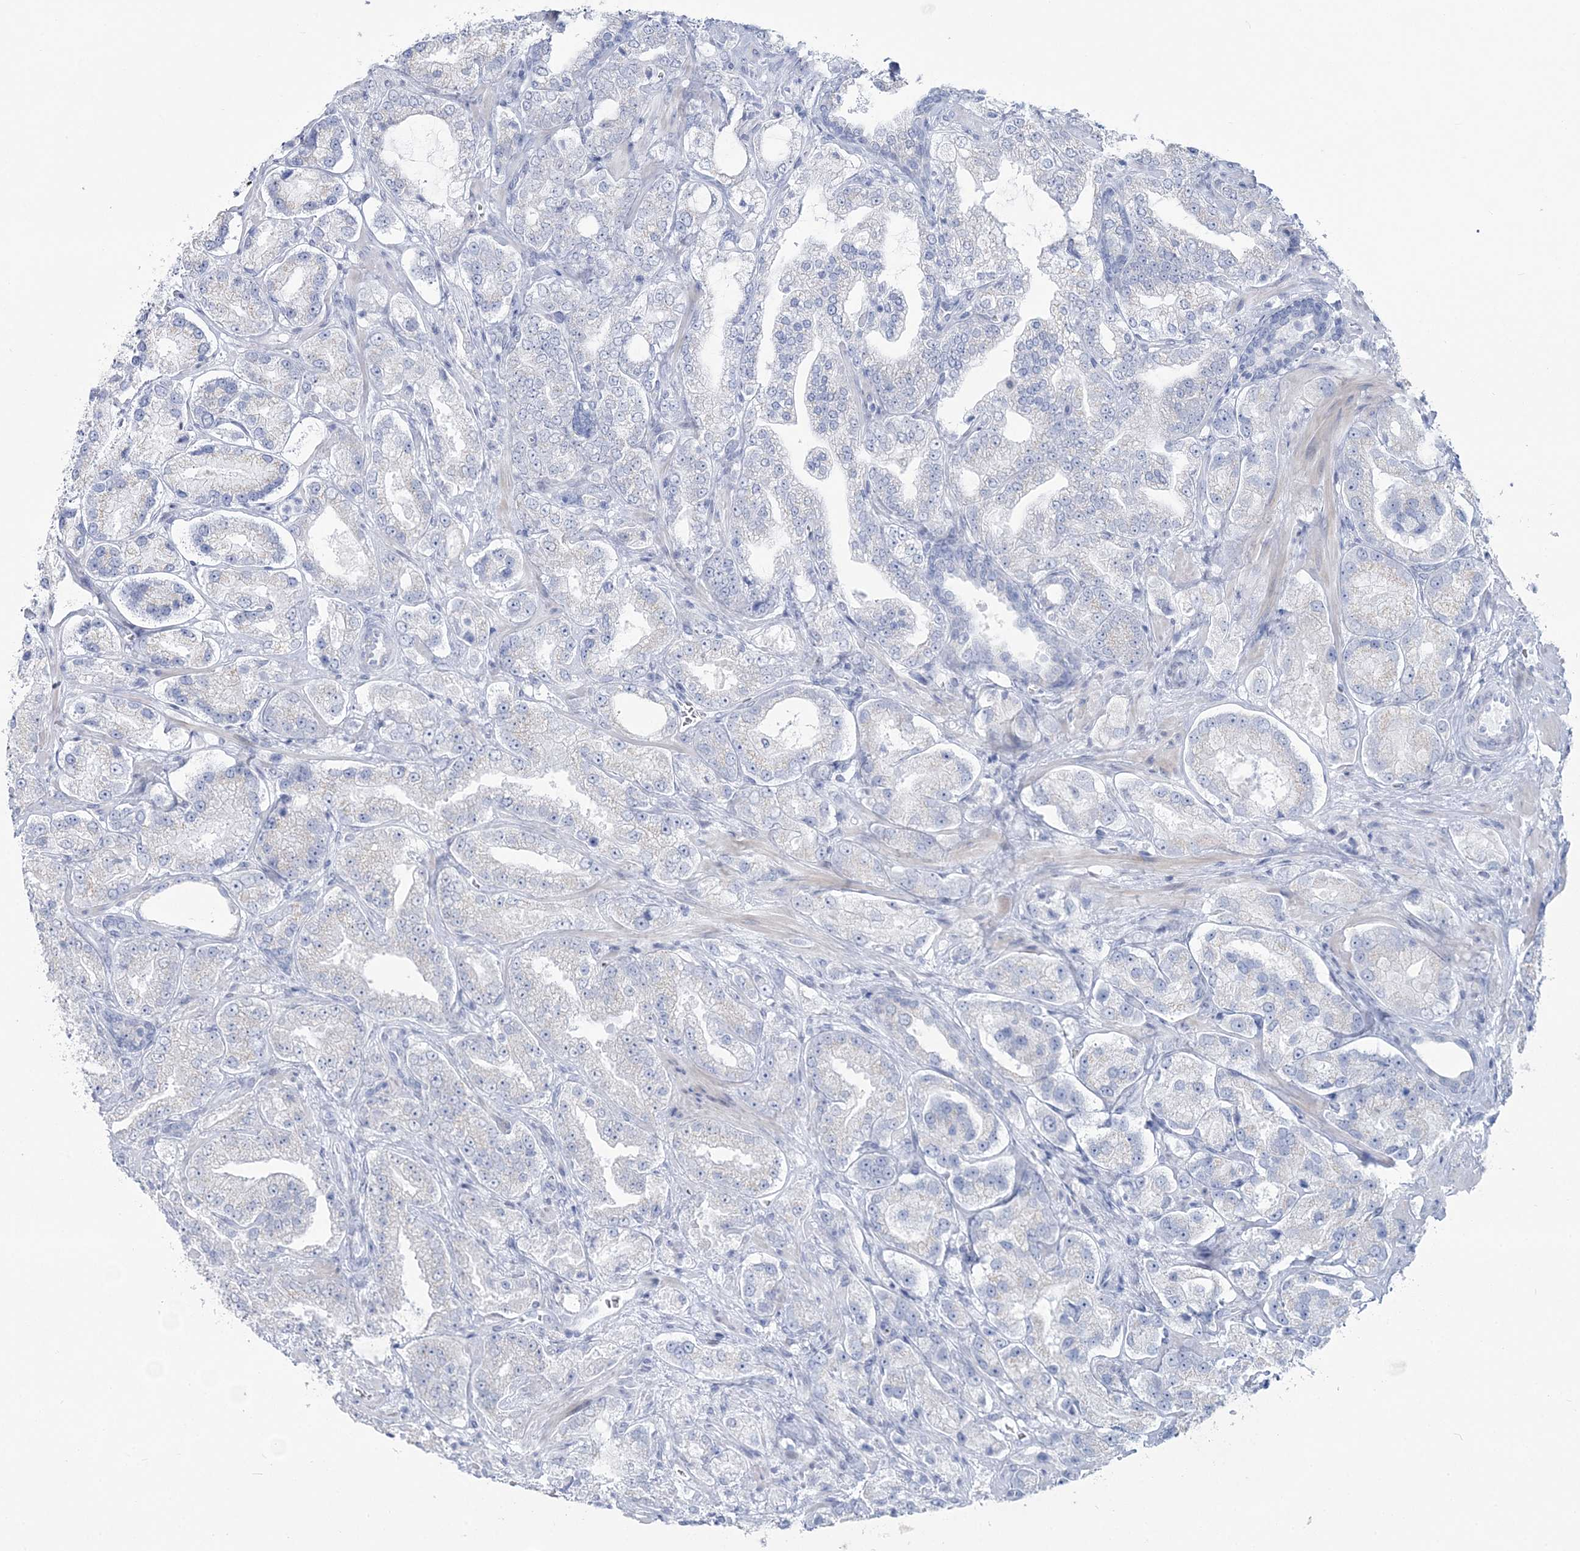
{"staining": {"intensity": "negative", "quantity": "none", "location": "none"}, "tissue": "prostate cancer", "cell_type": "Tumor cells", "image_type": "cancer", "snomed": [{"axis": "morphology", "description": "Adenocarcinoma, High grade"}, {"axis": "topography", "description": "Prostate"}], "caption": "Prostate adenocarcinoma (high-grade) was stained to show a protein in brown. There is no significant staining in tumor cells.", "gene": "ZNF843", "patient": {"sex": "male", "age": 64}}